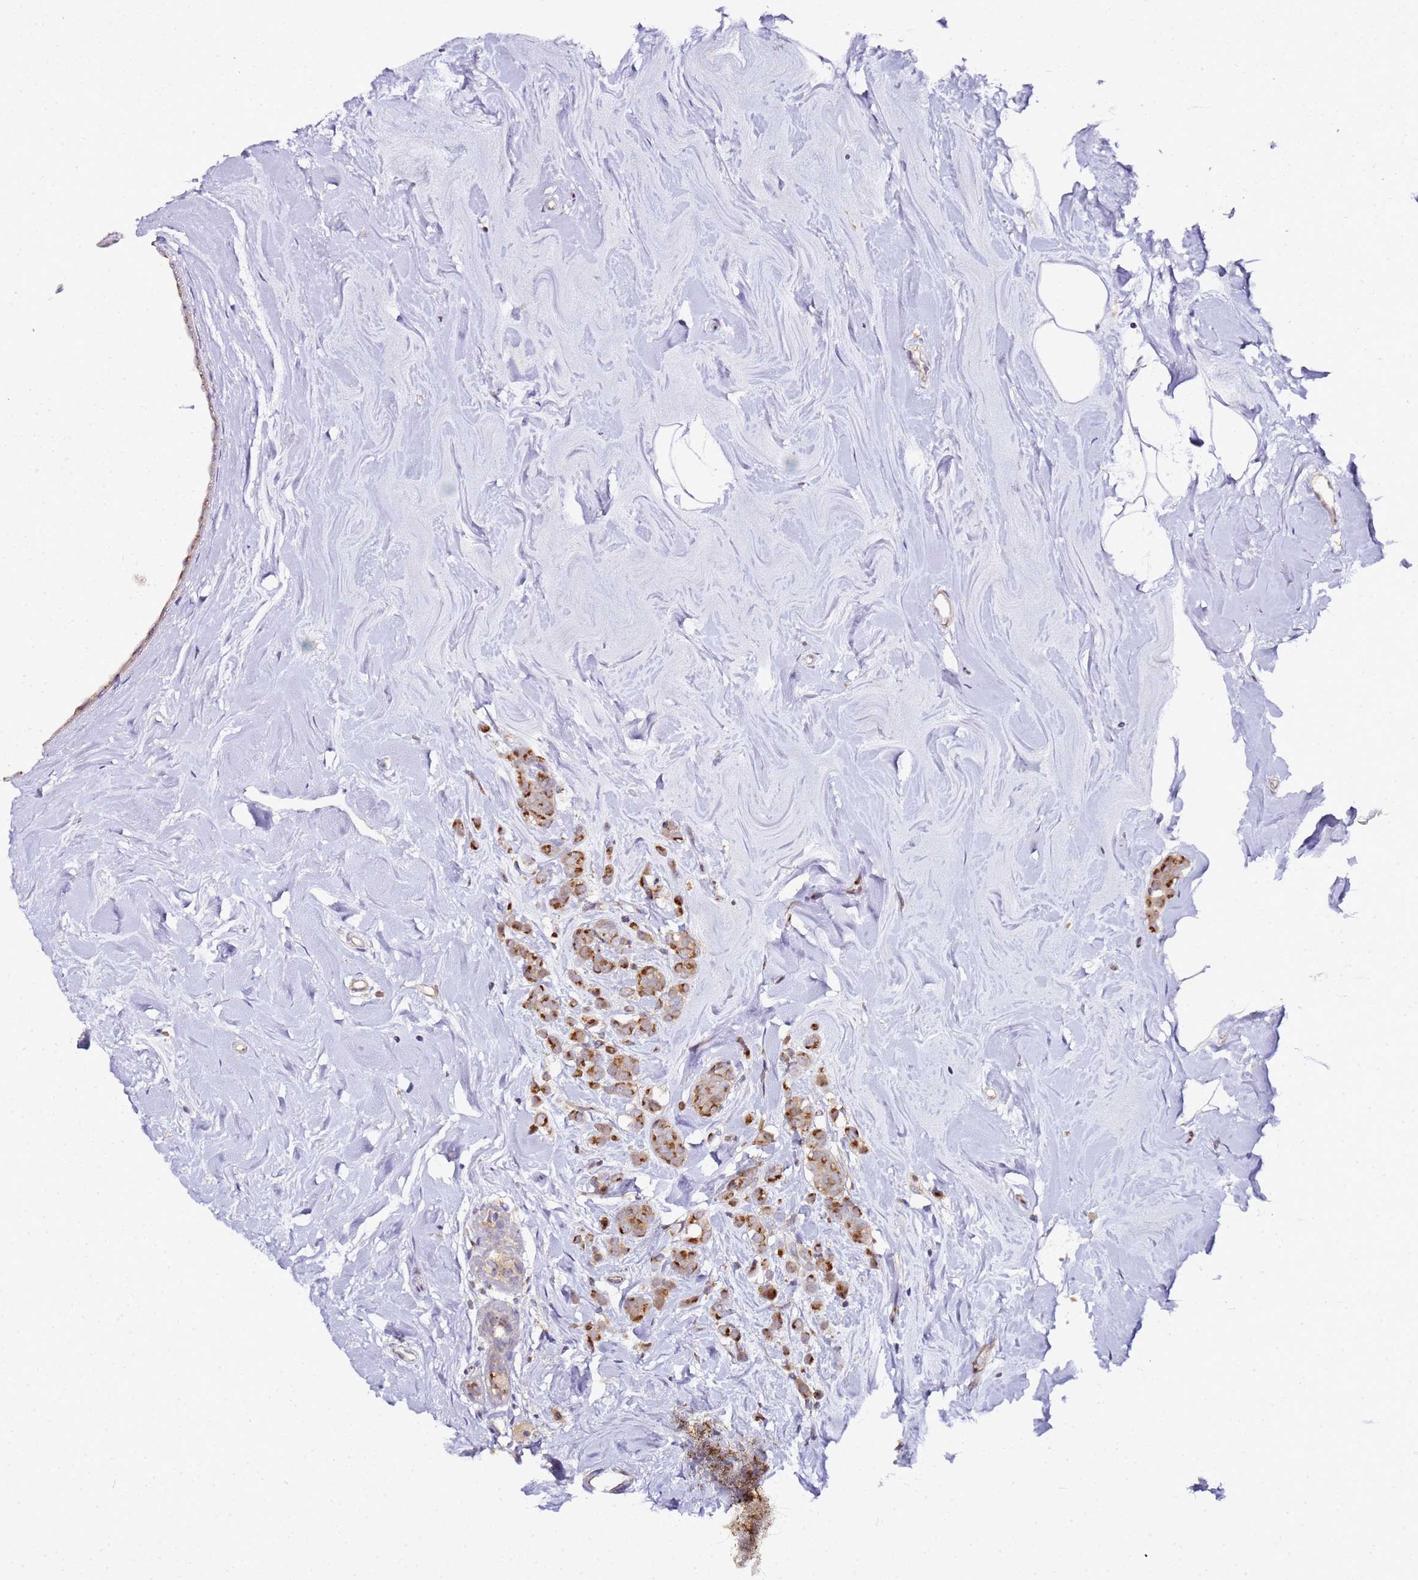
{"staining": {"intensity": "strong", "quantity": ">75%", "location": "cytoplasmic/membranous"}, "tissue": "breast cancer", "cell_type": "Tumor cells", "image_type": "cancer", "snomed": [{"axis": "morphology", "description": "Lobular carcinoma"}, {"axis": "topography", "description": "Breast"}], "caption": "Immunohistochemistry staining of breast cancer (lobular carcinoma), which exhibits high levels of strong cytoplasmic/membranous positivity in approximately >75% of tumor cells indicating strong cytoplasmic/membranous protein expression. The staining was performed using DAB (brown) for protein detection and nuclei were counterstained in hematoxylin (blue).", "gene": "MRPL49", "patient": {"sex": "female", "age": 47}}